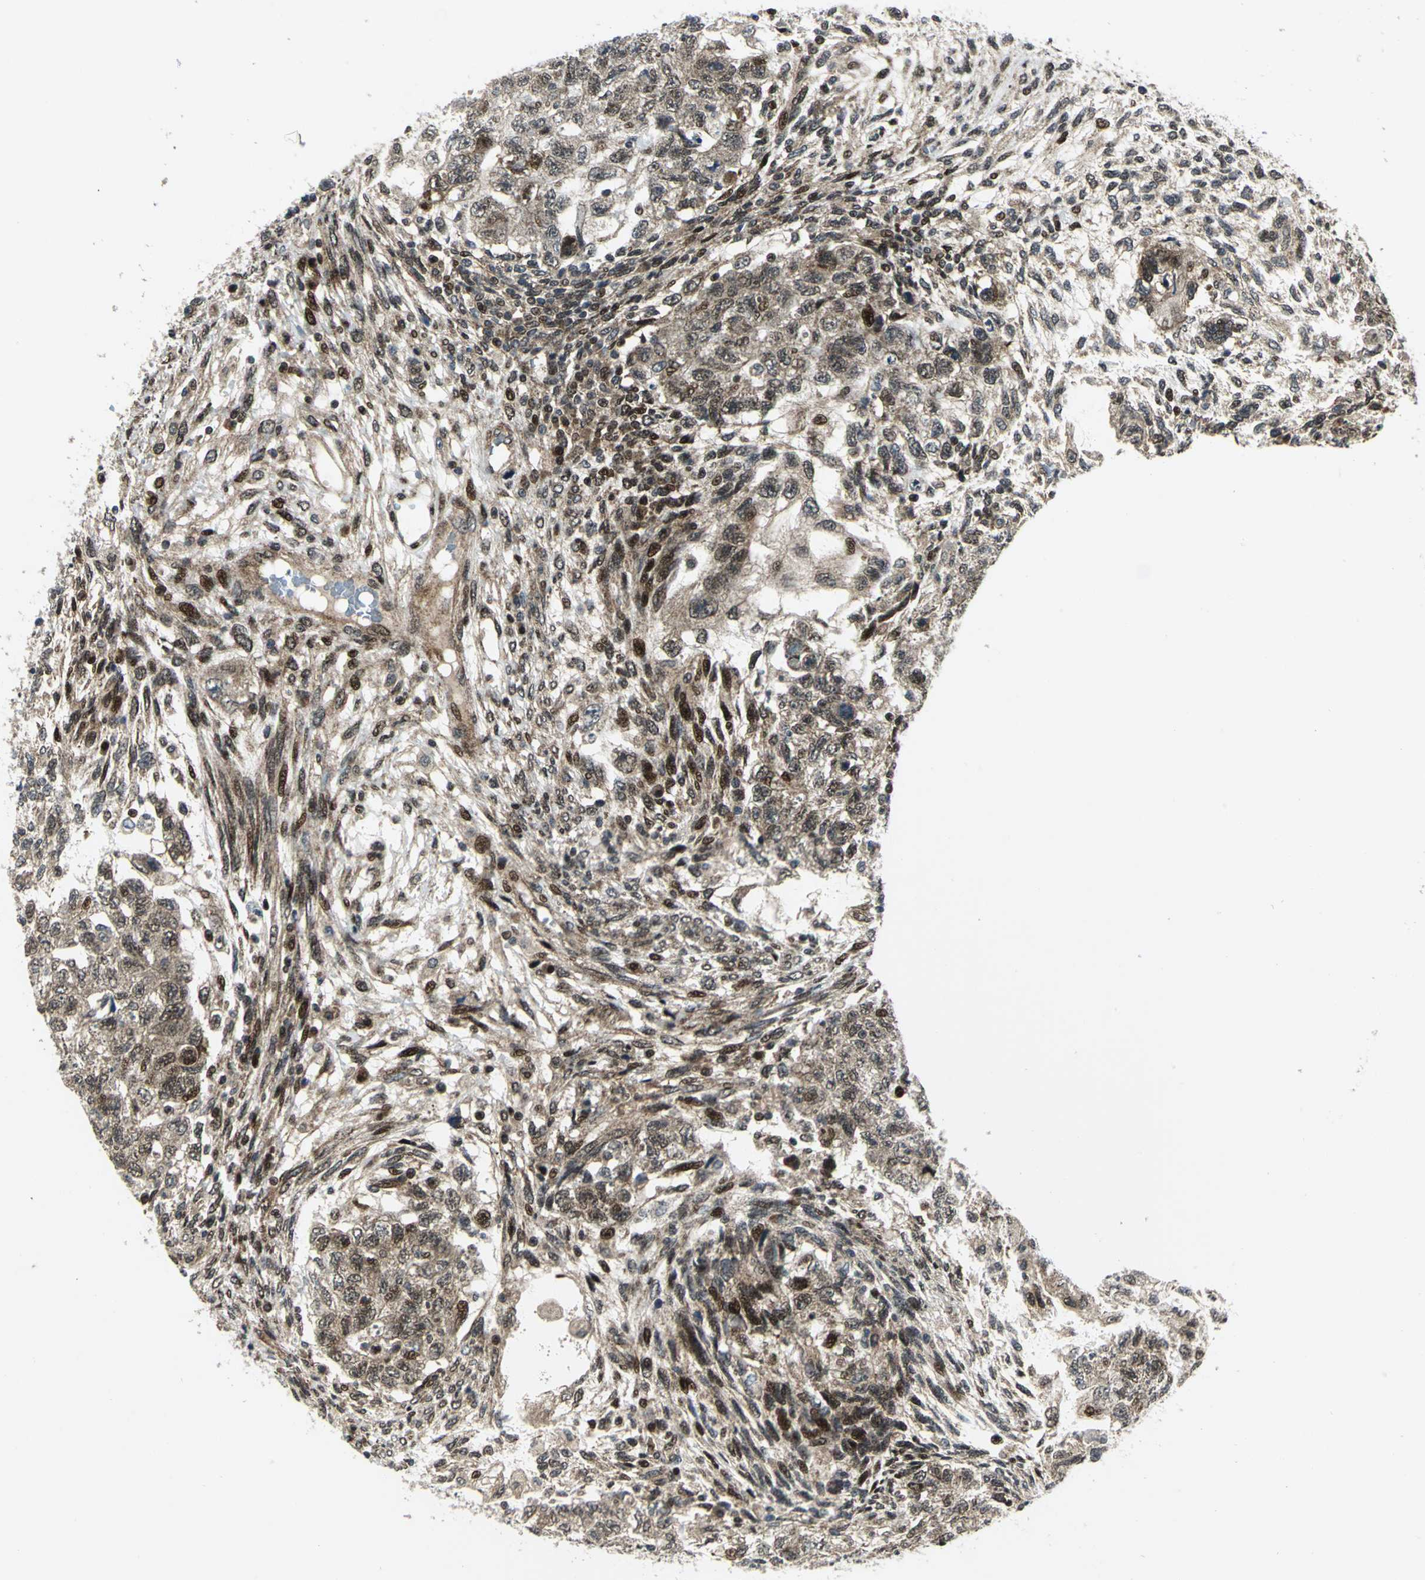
{"staining": {"intensity": "moderate", "quantity": ">75%", "location": "cytoplasmic/membranous,nuclear"}, "tissue": "testis cancer", "cell_type": "Tumor cells", "image_type": "cancer", "snomed": [{"axis": "morphology", "description": "Normal tissue, NOS"}, {"axis": "morphology", "description": "Carcinoma, Embryonal, NOS"}, {"axis": "topography", "description": "Testis"}], "caption": "The immunohistochemical stain labels moderate cytoplasmic/membranous and nuclear positivity in tumor cells of embryonal carcinoma (testis) tissue.", "gene": "COPS5", "patient": {"sex": "male", "age": 36}}